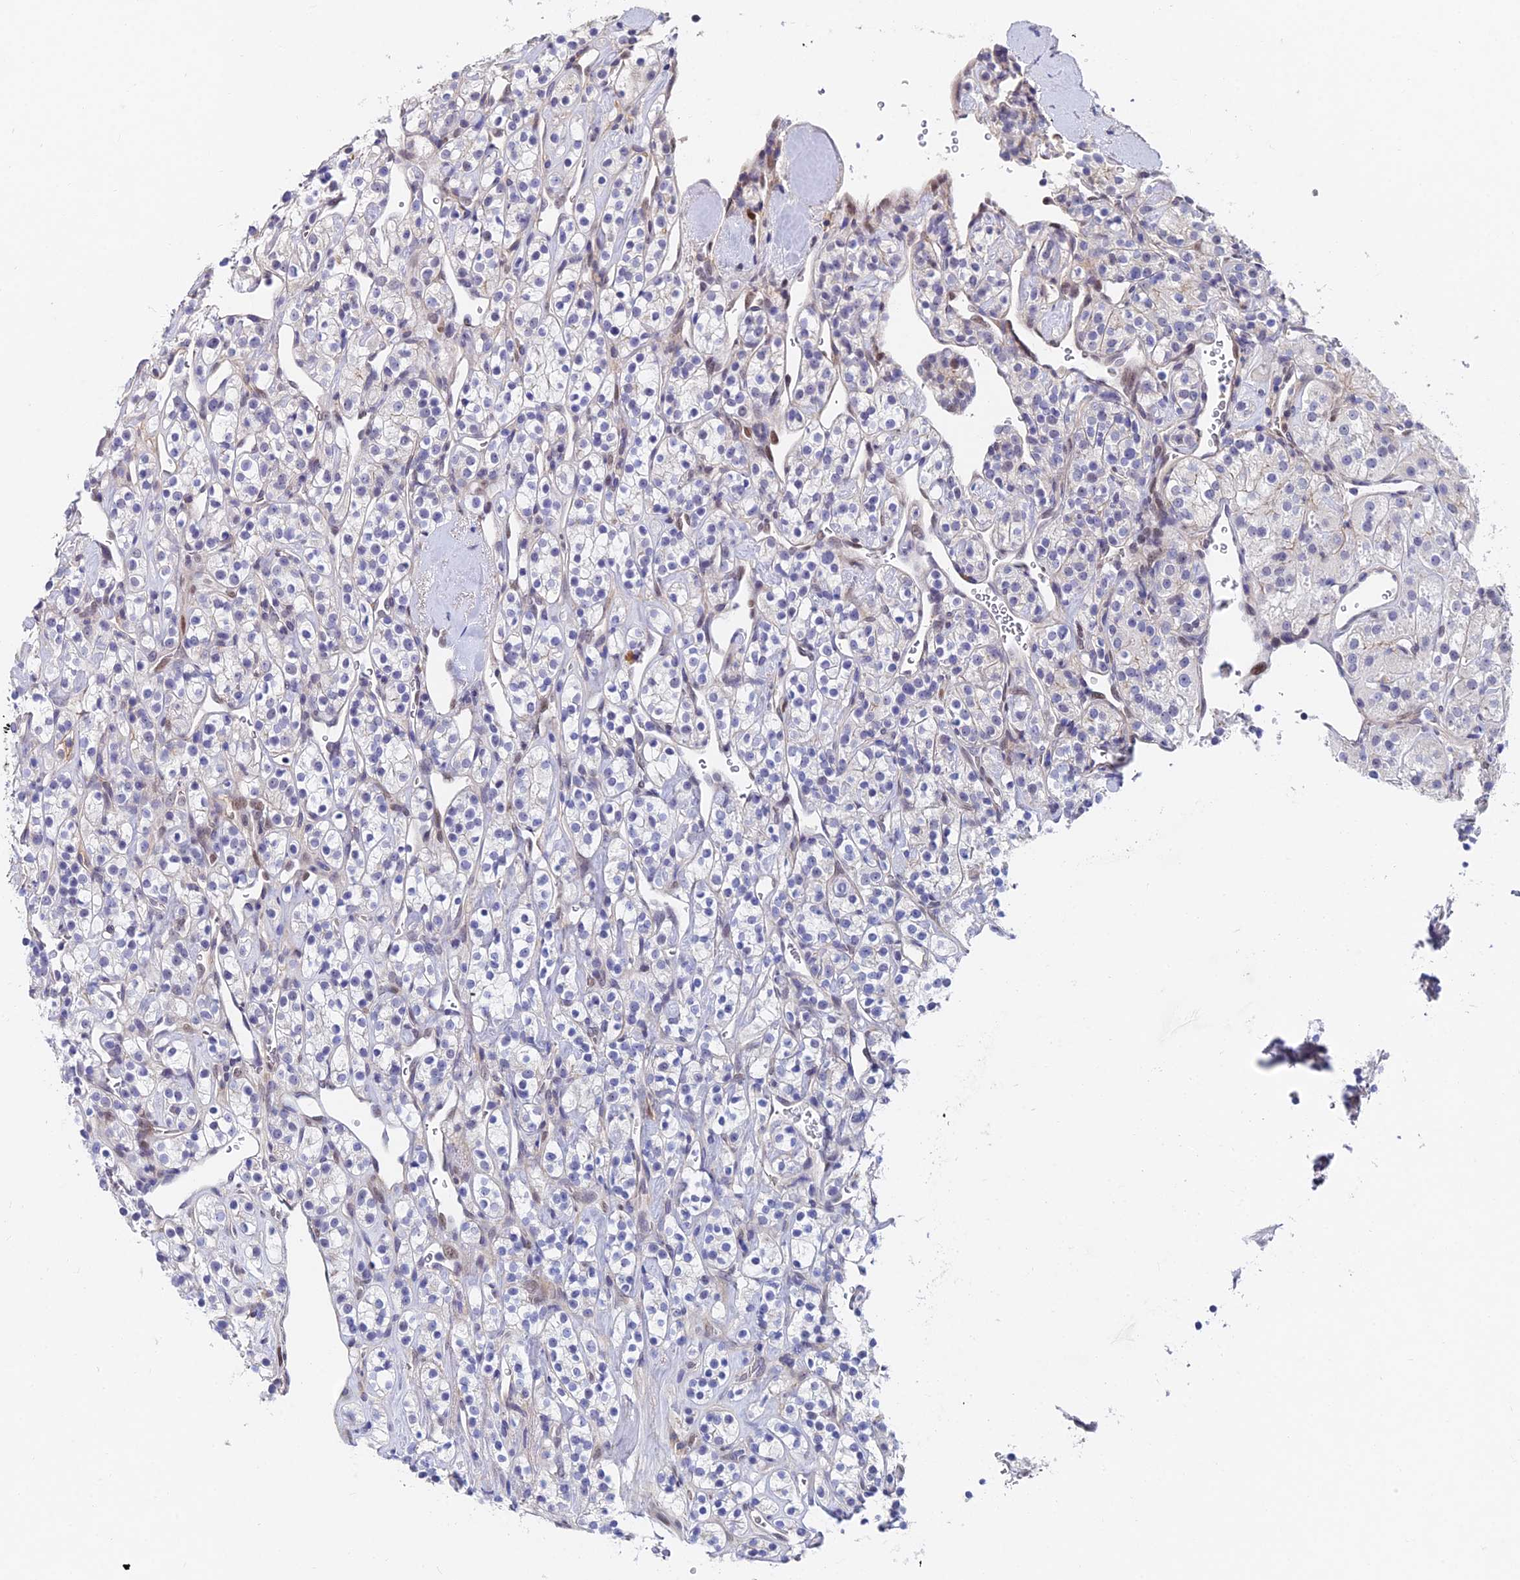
{"staining": {"intensity": "negative", "quantity": "none", "location": "none"}, "tissue": "renal cancer", "cell_type": "Tumor cells", "image_type": "cancer", "snomed": [{"axis": "morphology", "description": "Adenocarcinoma, NOS"}, {"axis": "topography", "description": "Kidney"}], "caption": "Renal cancer was stained to show a protein in brown. There is no significant expression in tumor cells.", "gene": "TRIM24", "patient": {"sex": "male", "age": 77}}